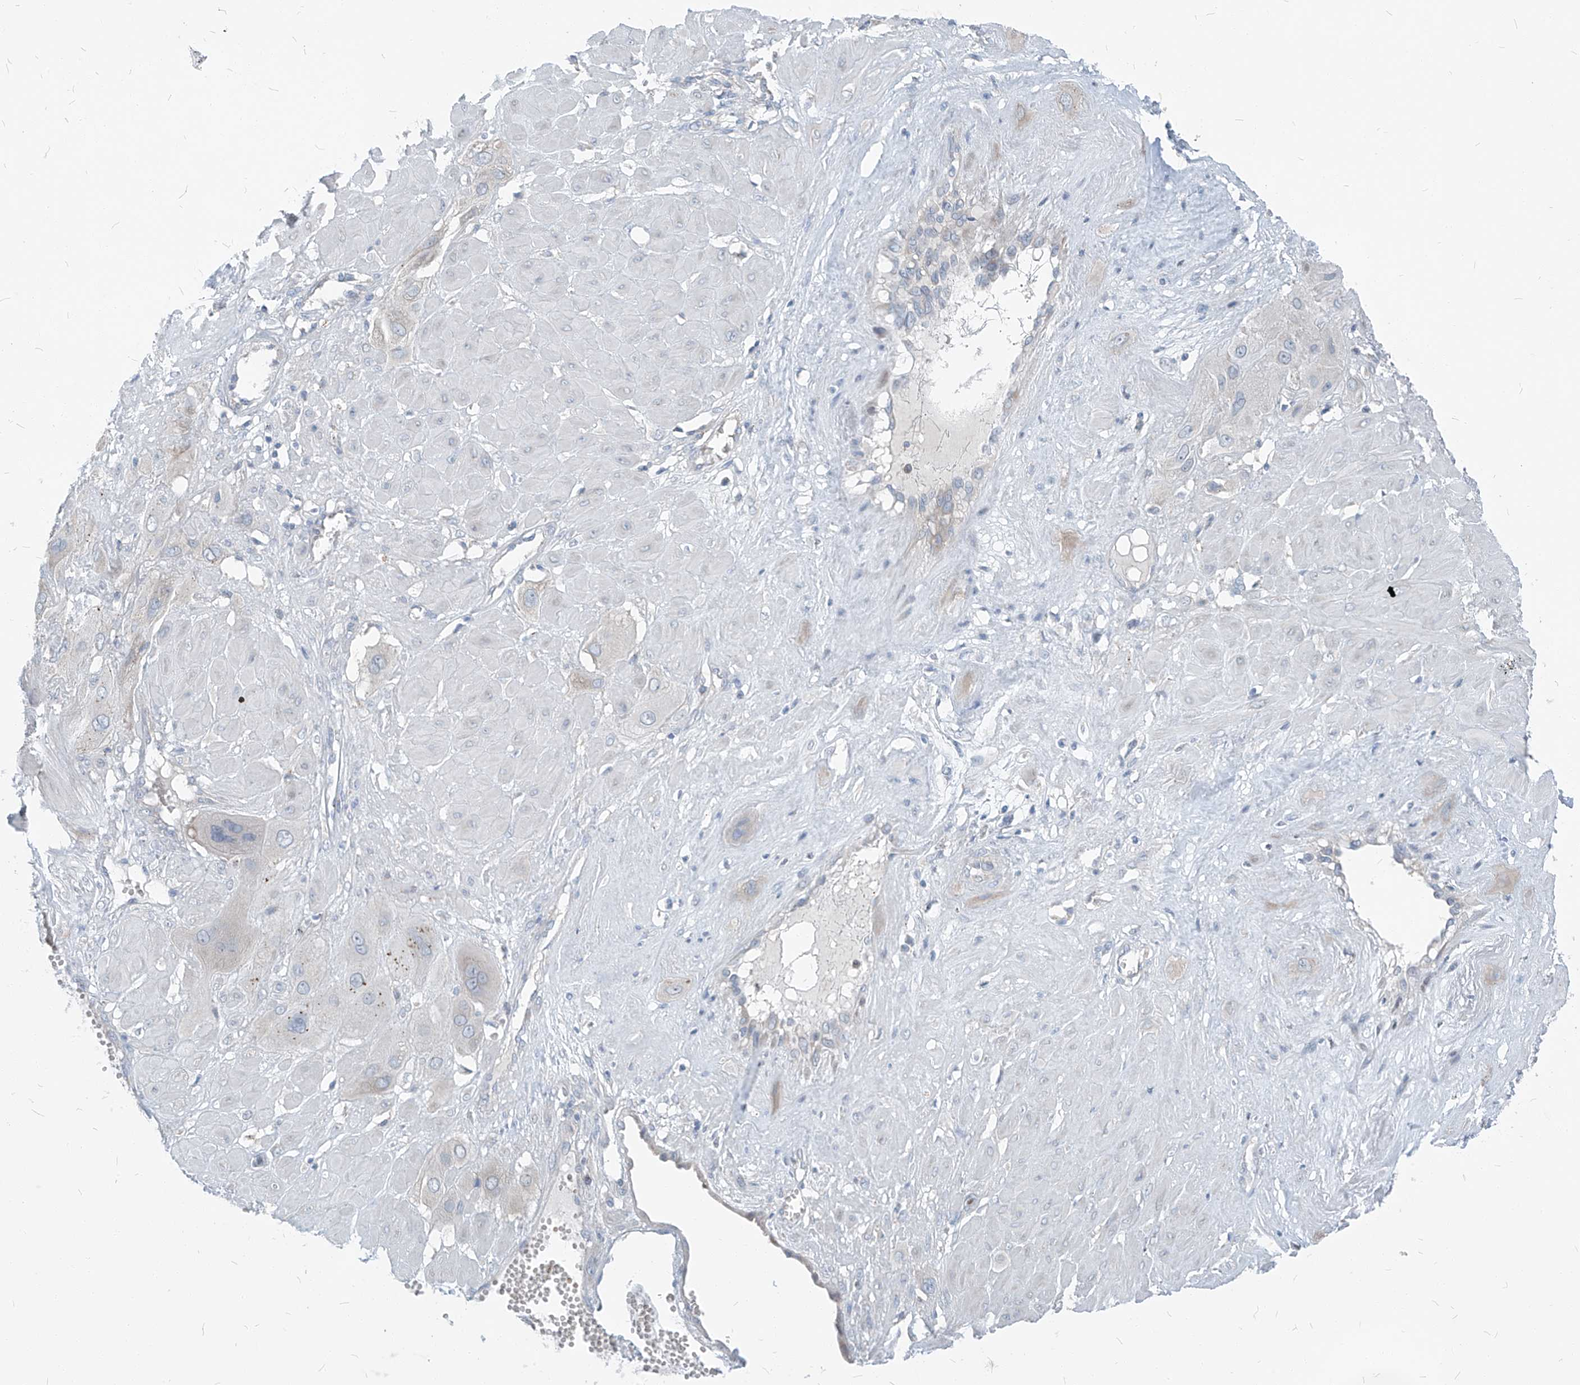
{"staining": {"intensity": "negative", "quantity": "none", "location": "none"}, "tissue": "cervical cancer", "cell_type": "Tumor cells", "image_type": "cancer", "snomed": [{"axis": "morphology", "description": "Squamous cell carcinoma, NOS"}, {"axis": "topography", "description": "Cervix"}], "caption": "Protein analysis of cervical cancer displays no significant staining in tumor cells.", "gene": "CHMP2B", "patient": {"sex": "female", "age": 34}}